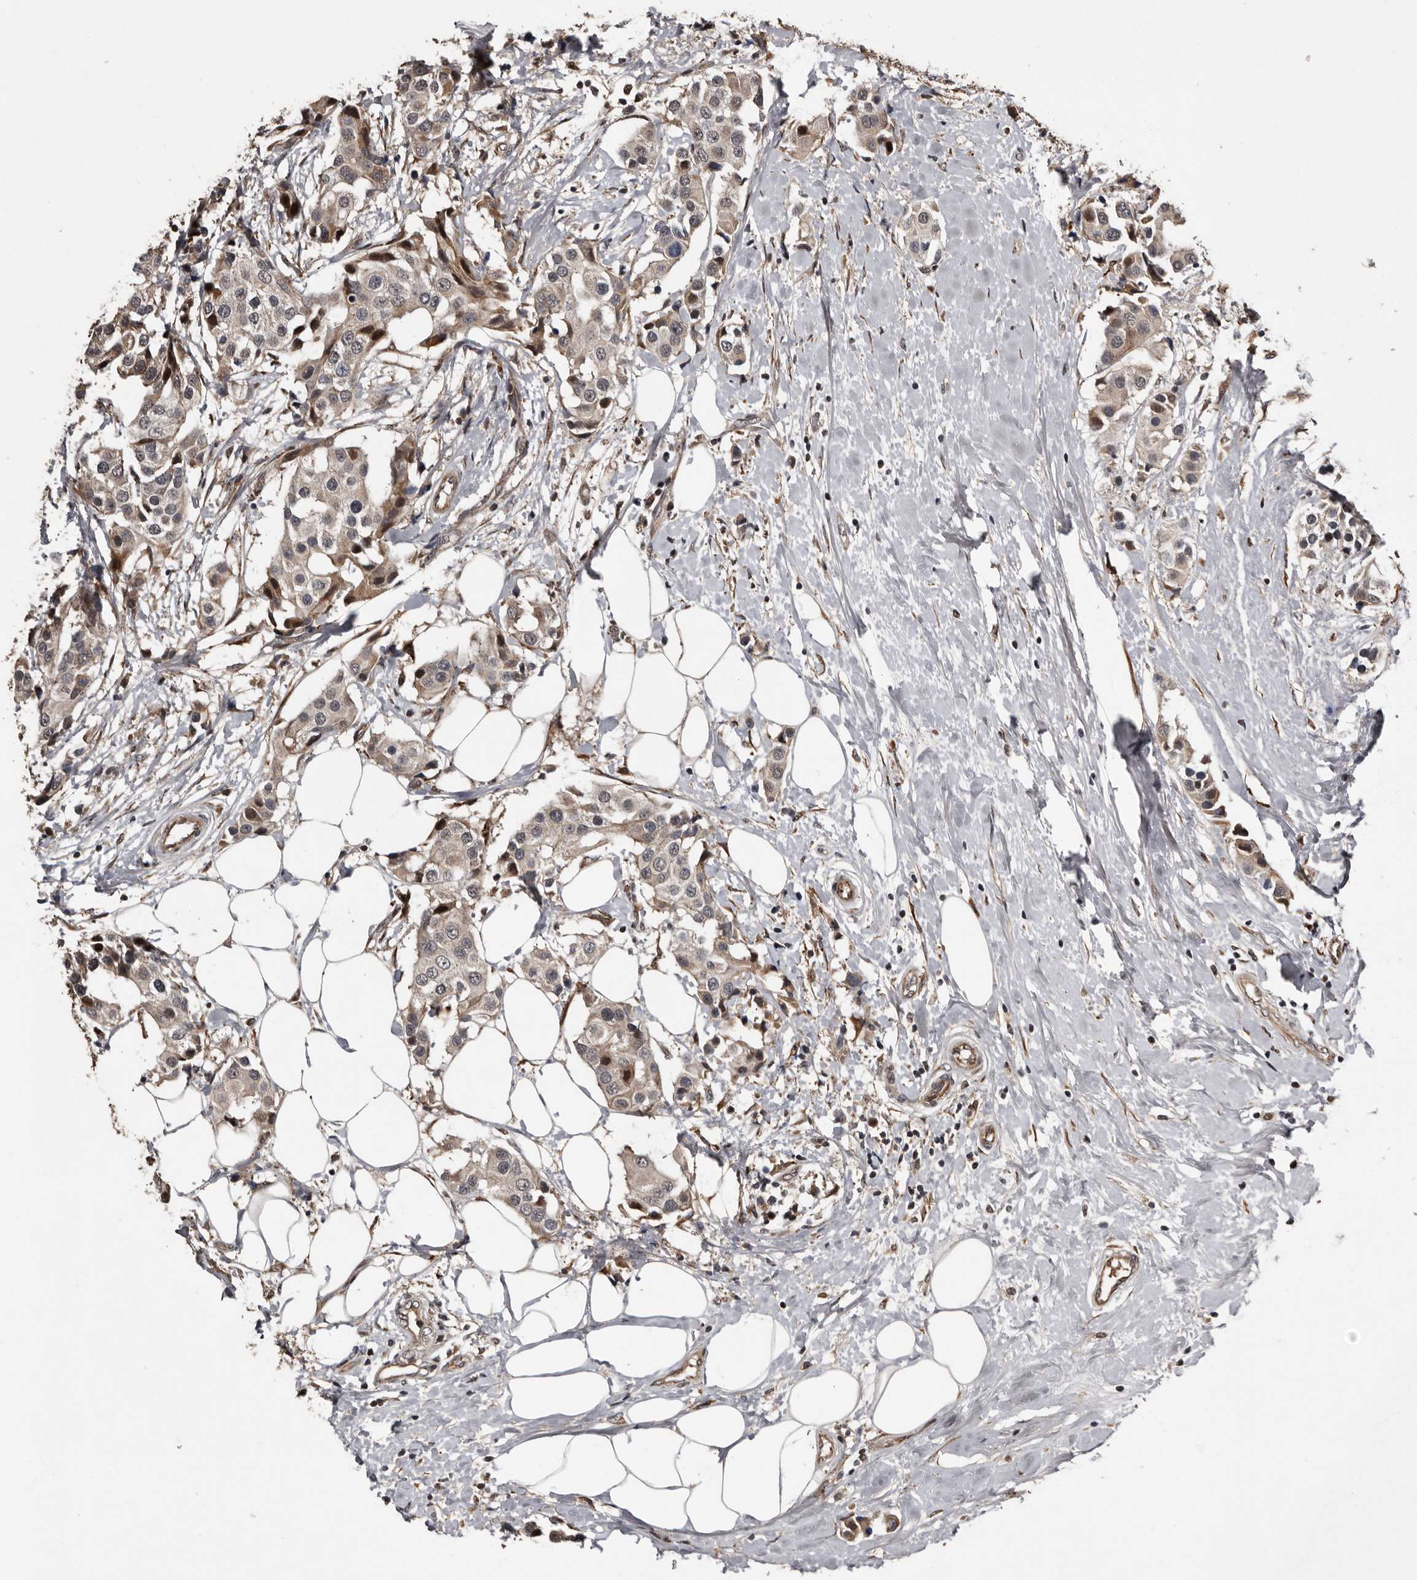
{"staining": {"intensity": "moderate", "quantity": "<25%", "location": "cytoplasmic/membranous,nuclear"}, "tissue": "breast cancer", "cell_type": "Tumor cells", "image_type": "cancer", "snomed": [{"axis": "morphology", "description": "Normal tissue, NOS"}, {"axis": "morphology", "description": "Duct carcinoma"}, {"axis": "topography", "description": "Breast"}], "caption": "Tumor cells exhibit low levels of moderate cytoplasmic/membranous and nuclear staining in approximately <25% of cells in human breast cancer. (DAB = brown stain, brightfield microscopy at high magnification).", "gene": "SERTAD4", "patient": {"sex": "female", "age": 39}}